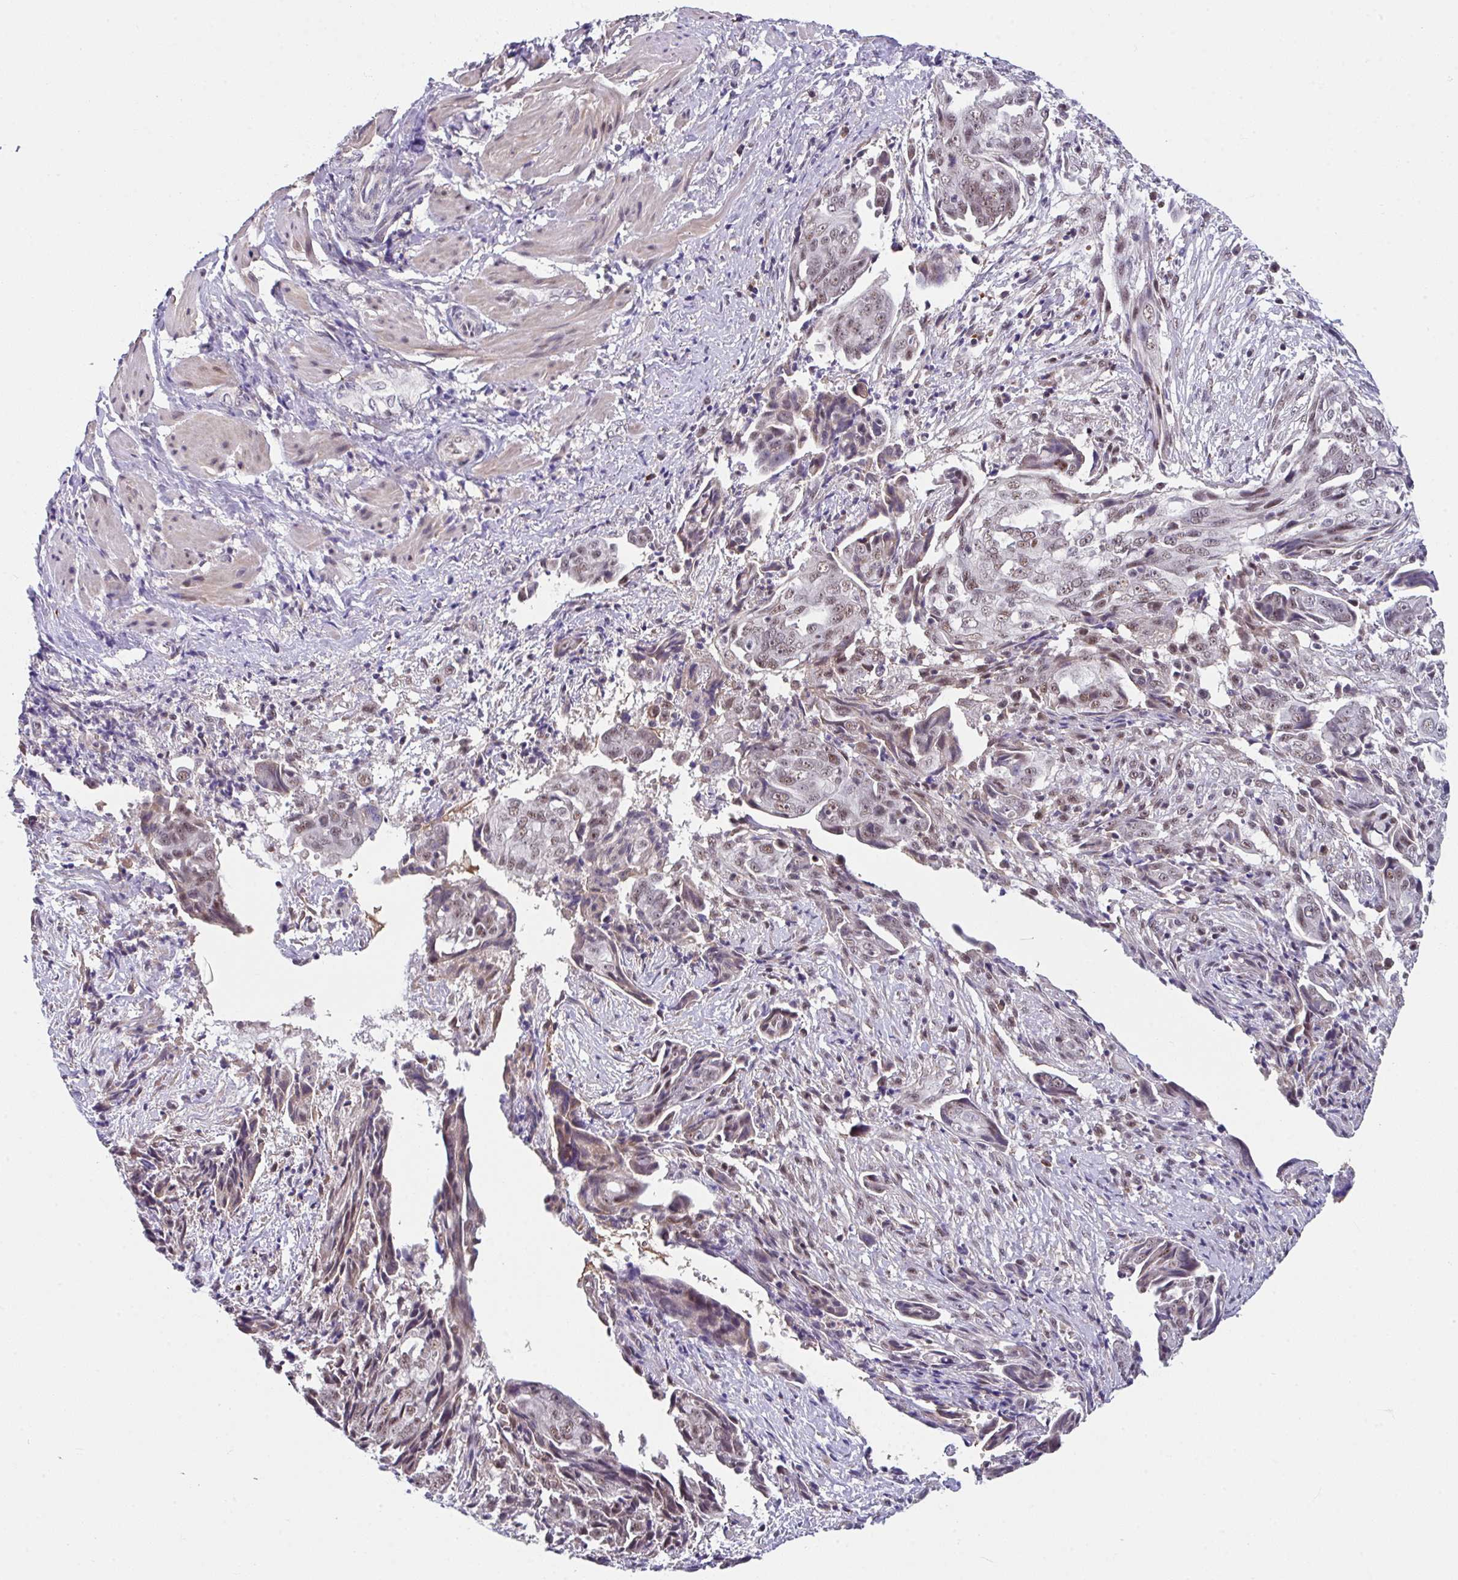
{"staining": {"intensity": "weak", "quantity": ">75%", "location": "nuclear"}, "tissue": "ovarian cancer", "cell_type": "Tumor cells", "image_type": "cancer", "snomed": [{"axis": "morphology", "description": "Carcinoma, endometroid"}, {"axis": "topography", "description": "Ovary"}], "caption": "Tumor cells demonstrate weak nuclear positivity in about >75% of cells in ovarian endometroid carcinoma. The protein is stained brown, and the nuclei are stained in blue (DAB (3,3'-diaminobenzidine) IHC with brightfield microscopy, high magnification).", "gene": "RBBP6", "patient": {"sex": "female", "age": 70}}